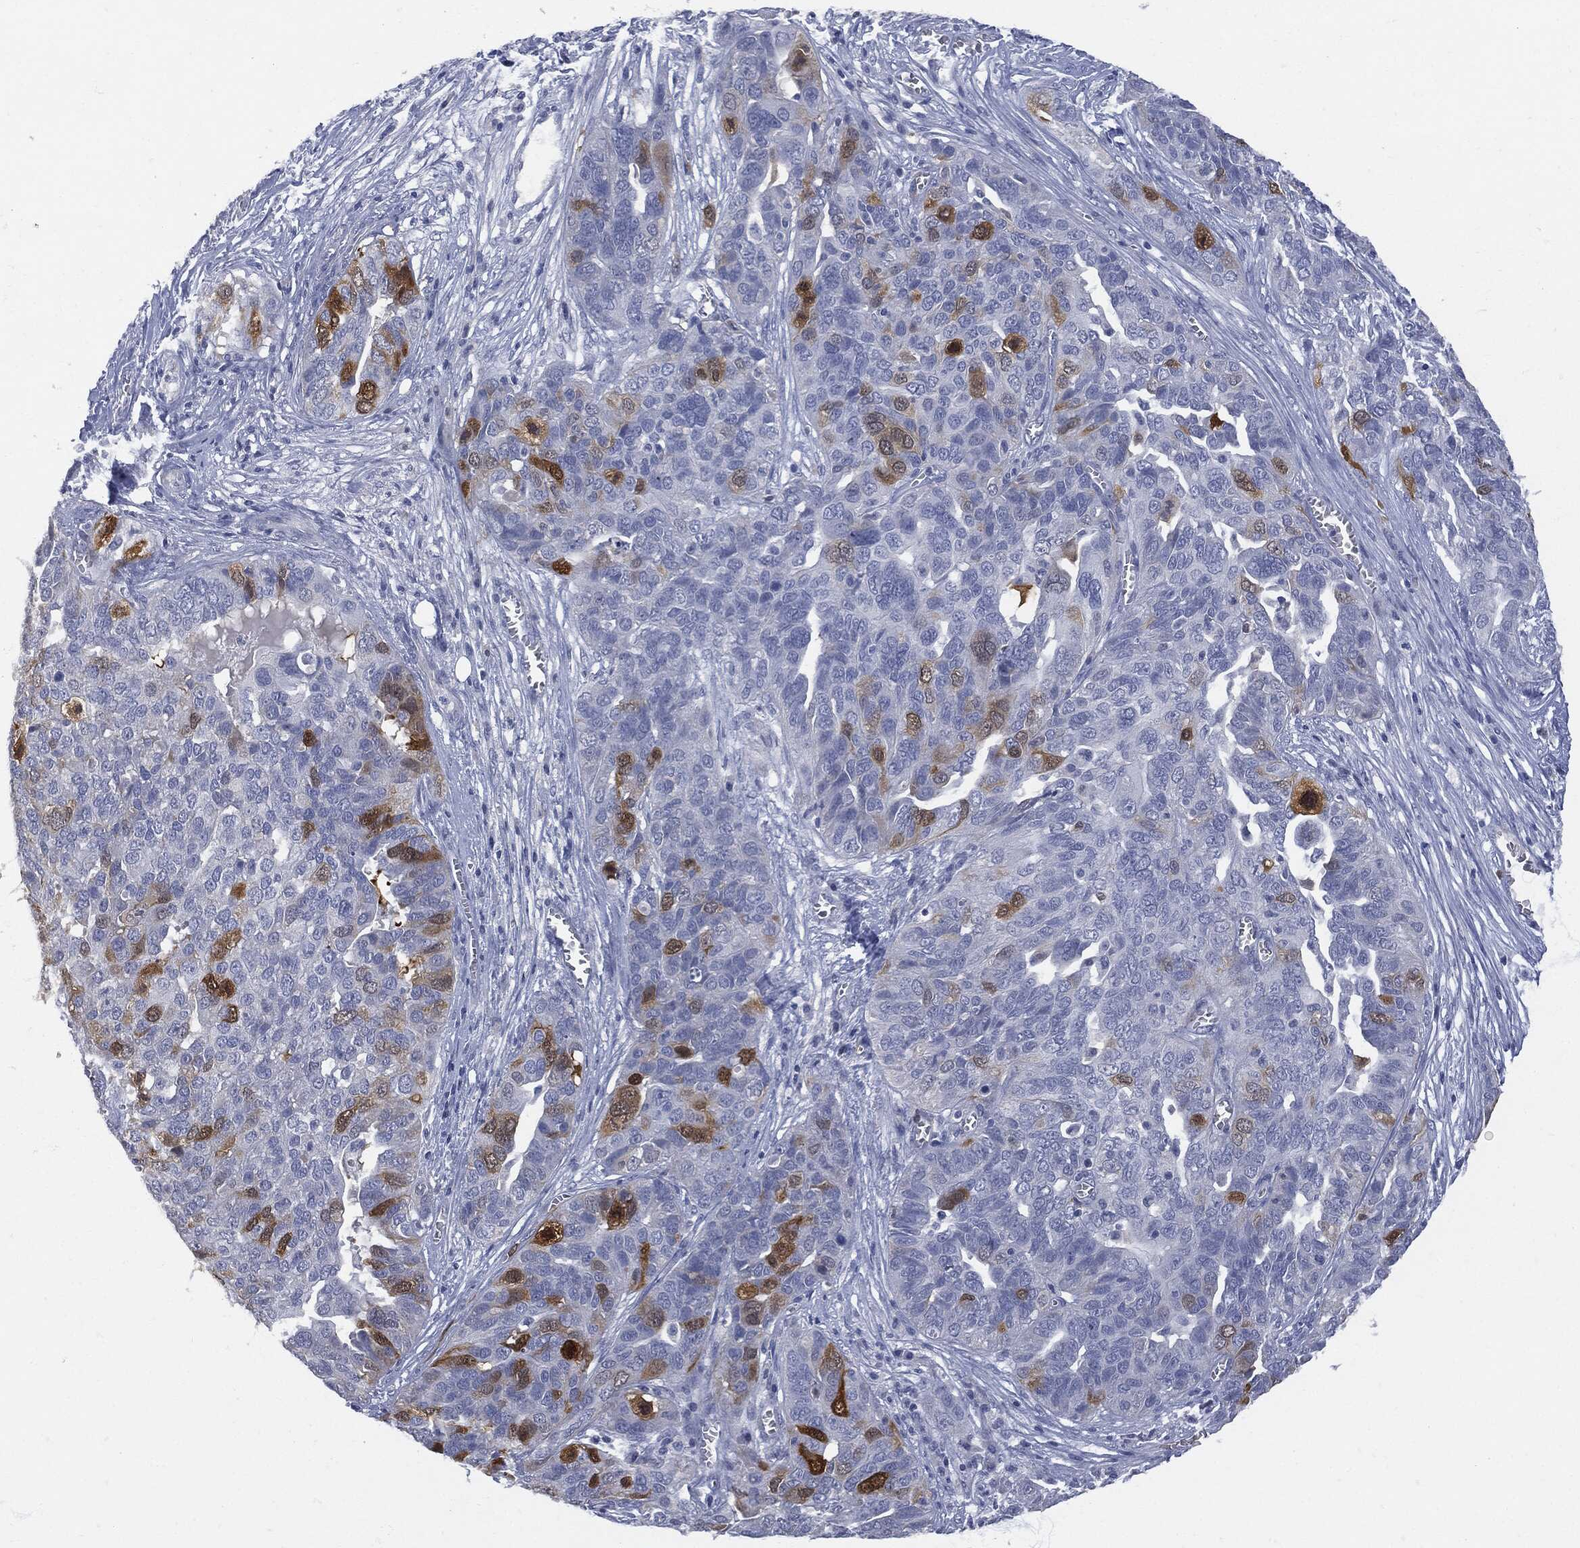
{"staining": {"intensity": "strong", "quantity": "<25%", "location": "cytoplasmic/membranous"}, "tissue": "ovarian cancer", "cell_type": "Tumor cells", "image_type": "cancer", "snomed": [{"axis": "morphology", "description": "Carcinoma, endometroid"}, {"axis": "topography", "description": "Soft tissue"}, {"axis": "topography", "description": "Ovary"}], "caption": "The photomicrograph demonstrates a brown stain indicating the presence of a protein in the cytoplasmic/membranous of tumor cells in endometroid carcinoma (ovarian).", "gene": "UBE2C", "patient": {"sex": "female", "age": 52}}